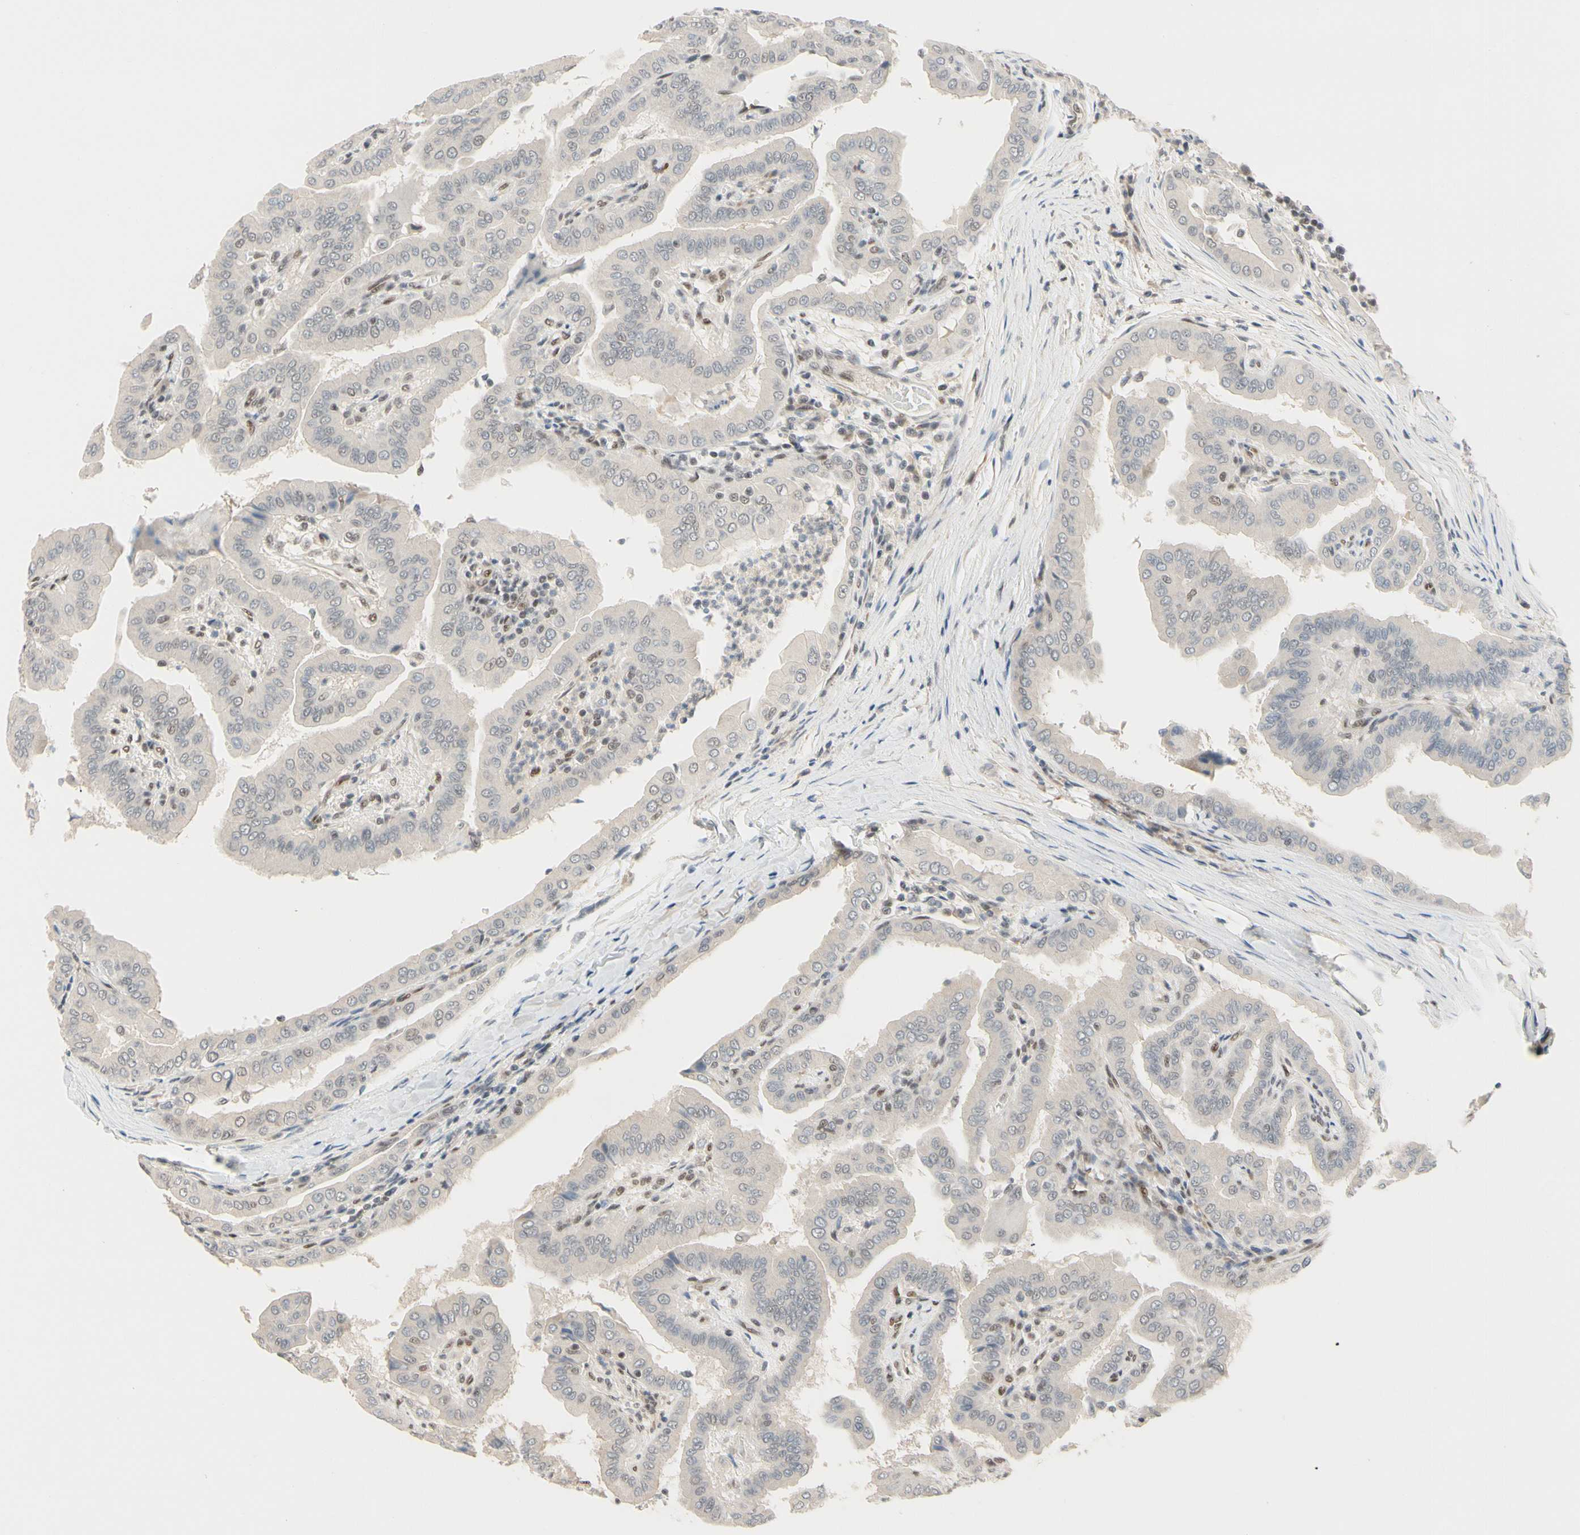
{"staining": {"intensity": "negative", "quantity": "none", "location": "none"}, "tissue": "thyroid cancer", "cell_type": "Tumor cells", "image_type": "cancer", "snomed": [{"axis": "morphology", "description": "Papillary adenocarcinoma, NOS"}, {"axis": "topography", "description": "Thyroid gland"}], "caption": "Protein analysis of thyroid cancer (papillary adenocarcinoma) shows no significant positivity in tumor cells. (DAB IHC with hematoxylin counter stain).", "gene": "TAF4", "patient": {"sex": "male", "age": 33}}